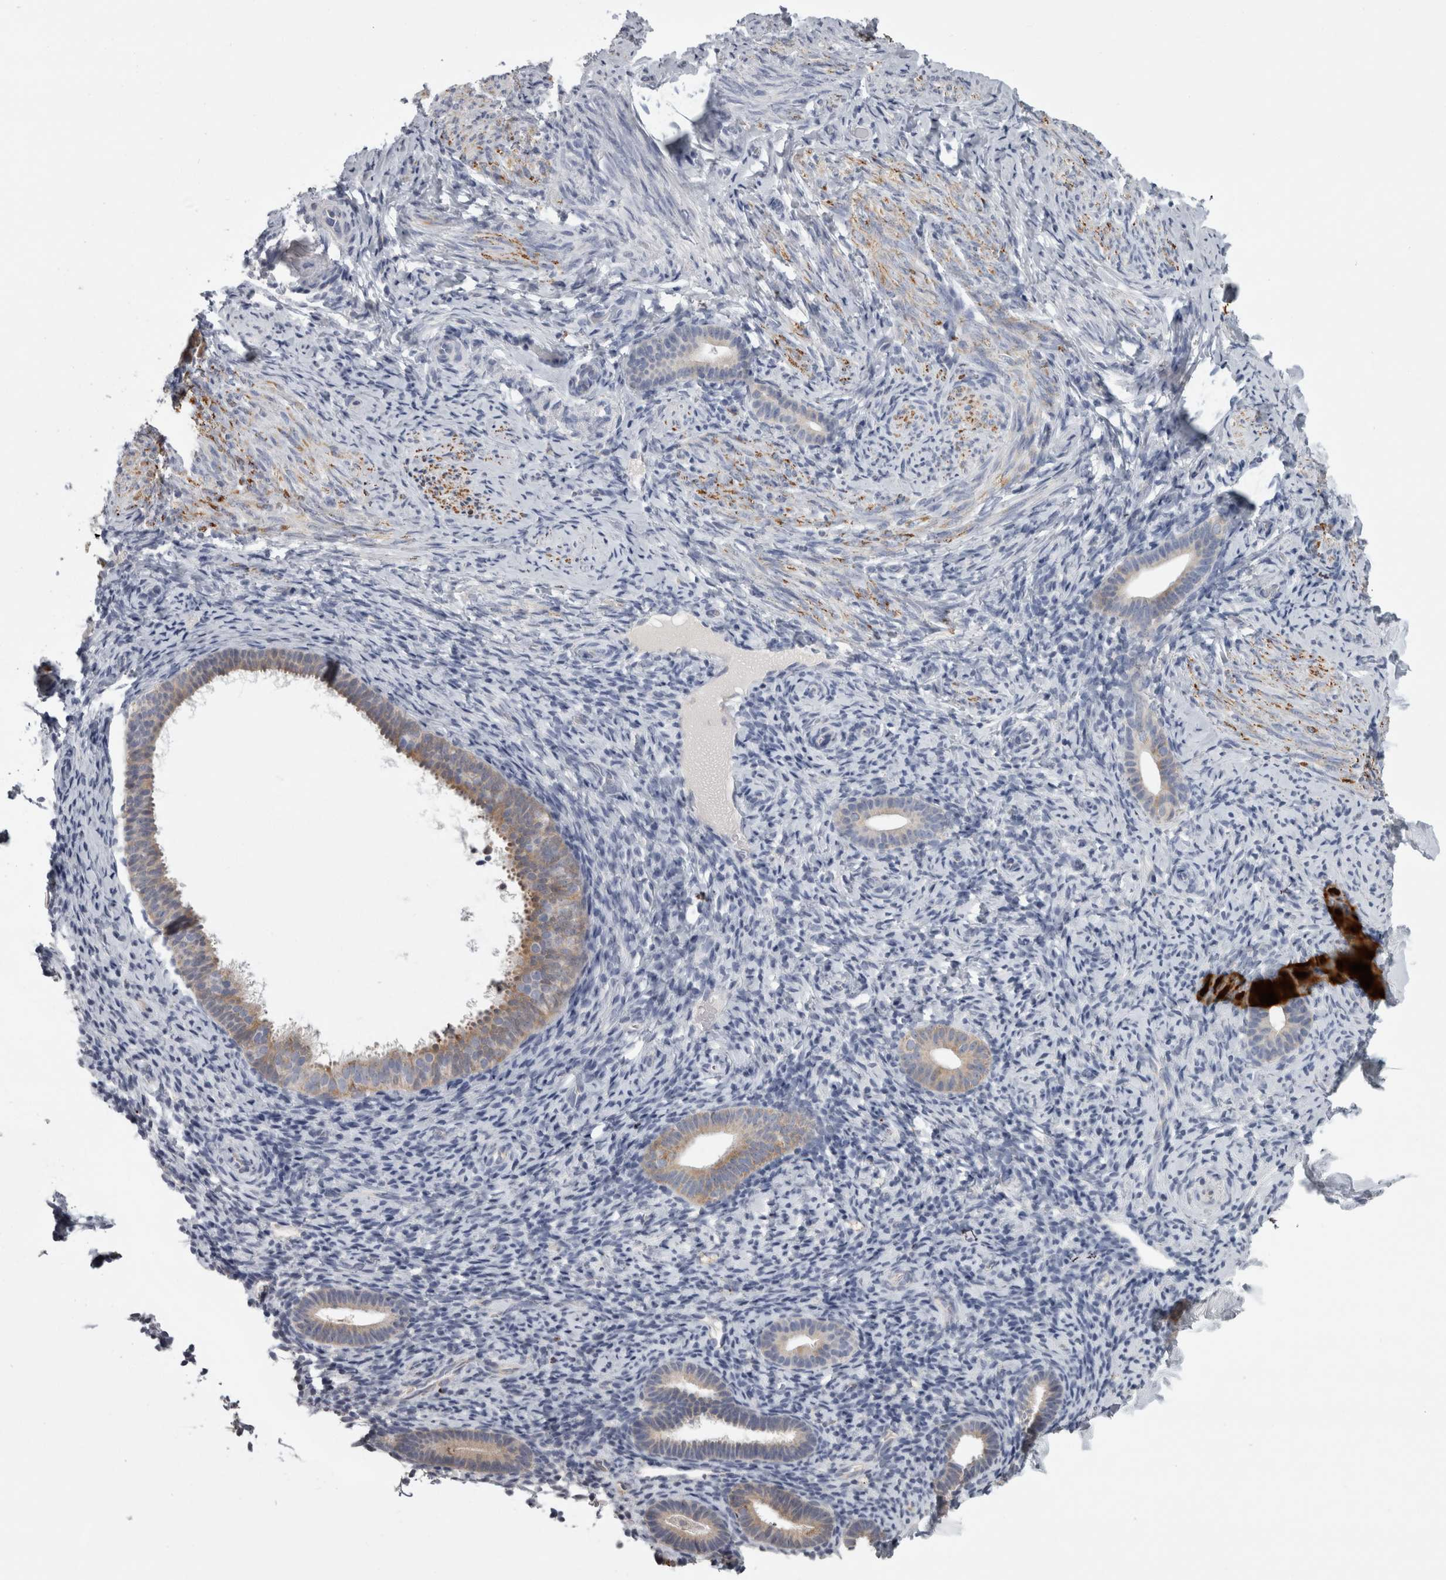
{"staining": {"intensity": "negative", "quantity": "none", "location": "none"}, "tissue": "endometrium", "cell_type": "Cells in endometrial stroma", "image_type": "normal", "snomed": [{"axis": "morphology", "description": "Normal tissue, NOS"}, {"axis": "topography", "description": "Endometrium"}], "caption": "This is a image of IHC staining of normal endometrium, which shows no positivity in cells in endometrial stroma. The staining is performed using DAB brown chromogen with nuclei counter-stained in using hematoxylin.", "gene": "TCAP", "patient": {"sex": "female", "age": 51}}